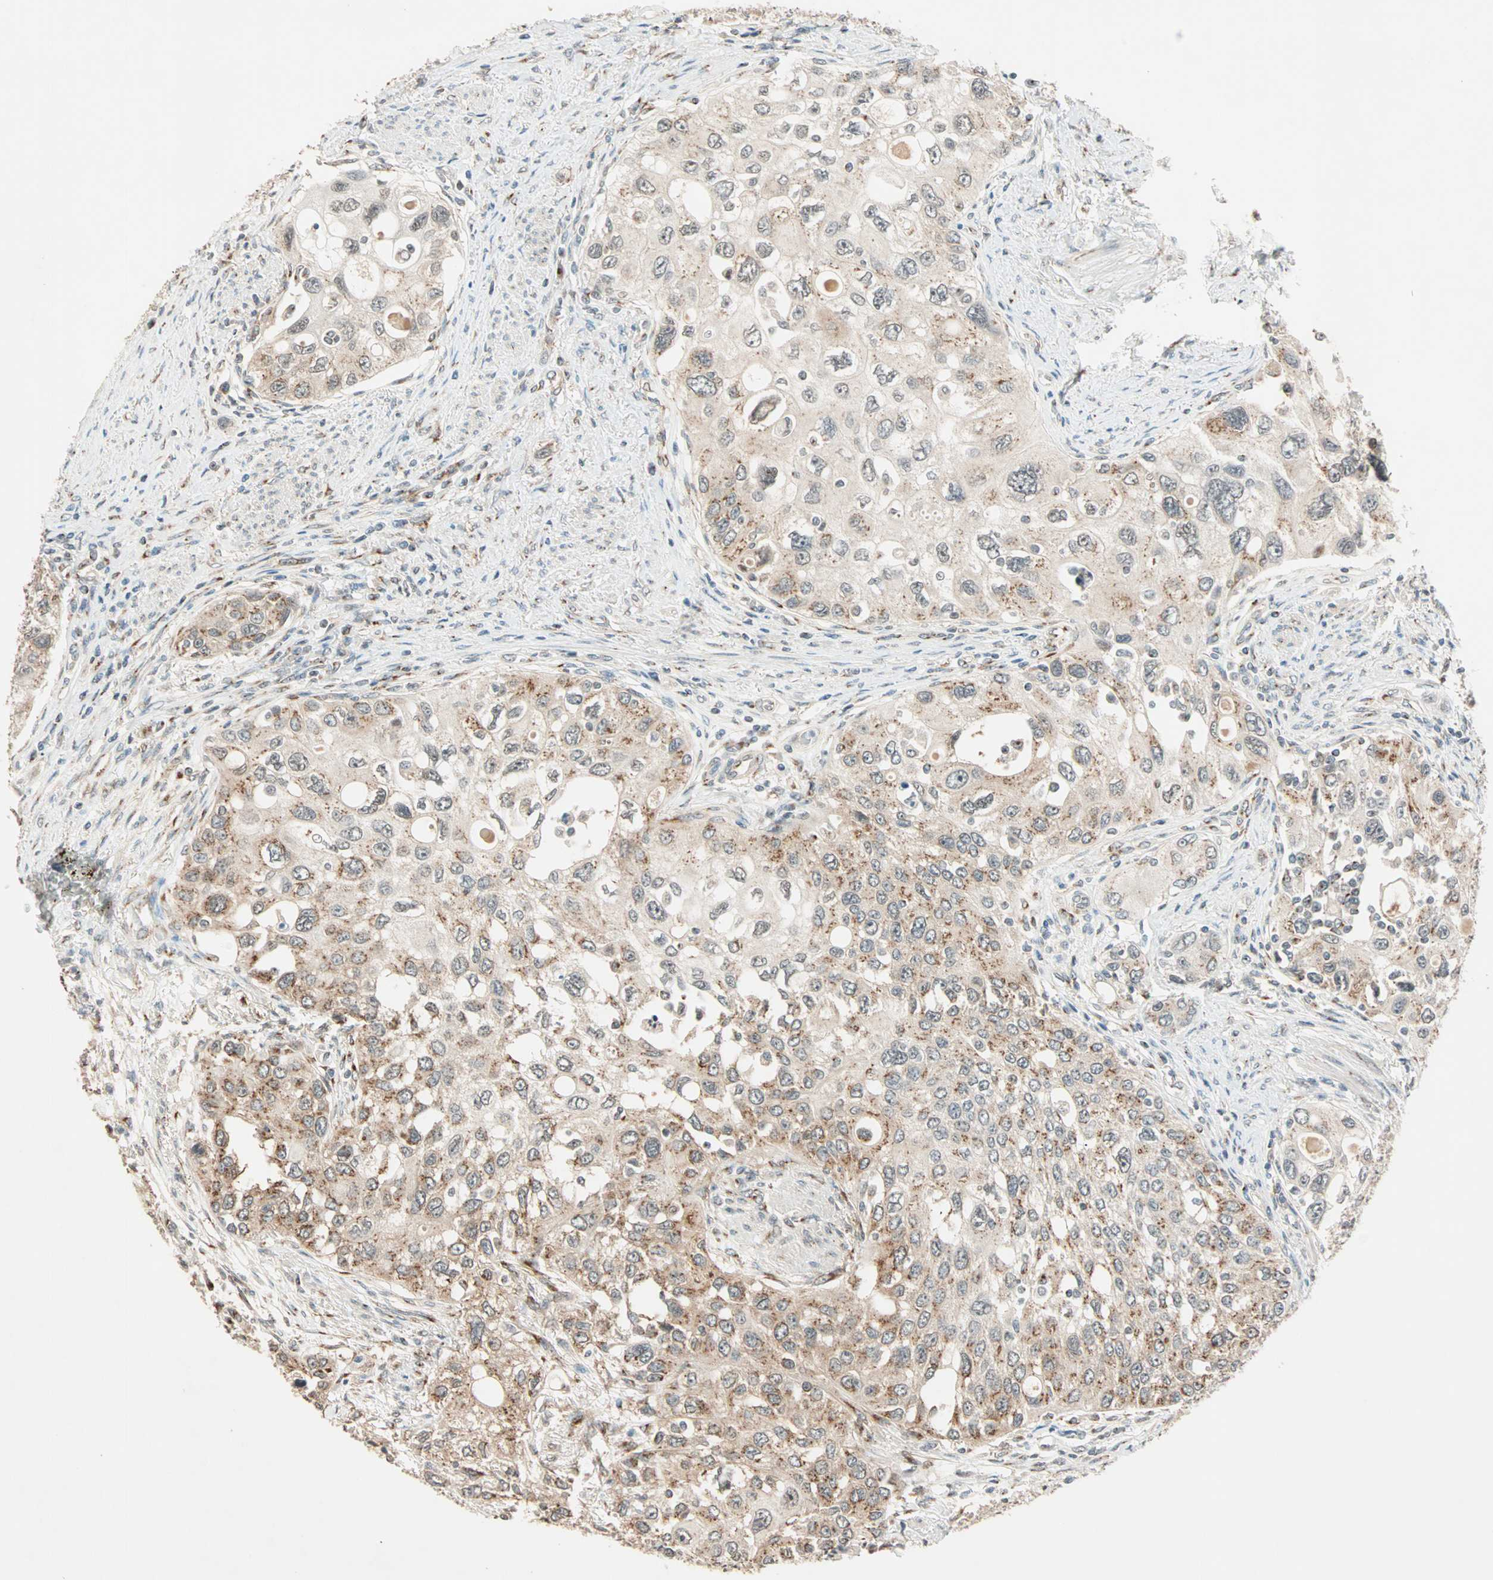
{"staining": {"intensity": "weak", "quantity": "25%-75%", "location": "cytoplasmic/membranous"}, "tissue": "urothelial cancer", "cell_type": "Tumor cells", "image_type": "cancer", "snomed": [{"axis": "morphology", "description": "Urothelial carcinoma, High grade"}, {"axis": "topography", "description": "Urinary bladder"}], "caption": "Brown immunohistochemical staining in human high-grade urothelial carcinoma exhibits weak cytoplasmic/membranous positivity in approximately 25%-75% of tumor cells.", "gene": "PRDM2", "patient": {"sex": "female", "age": 56}}